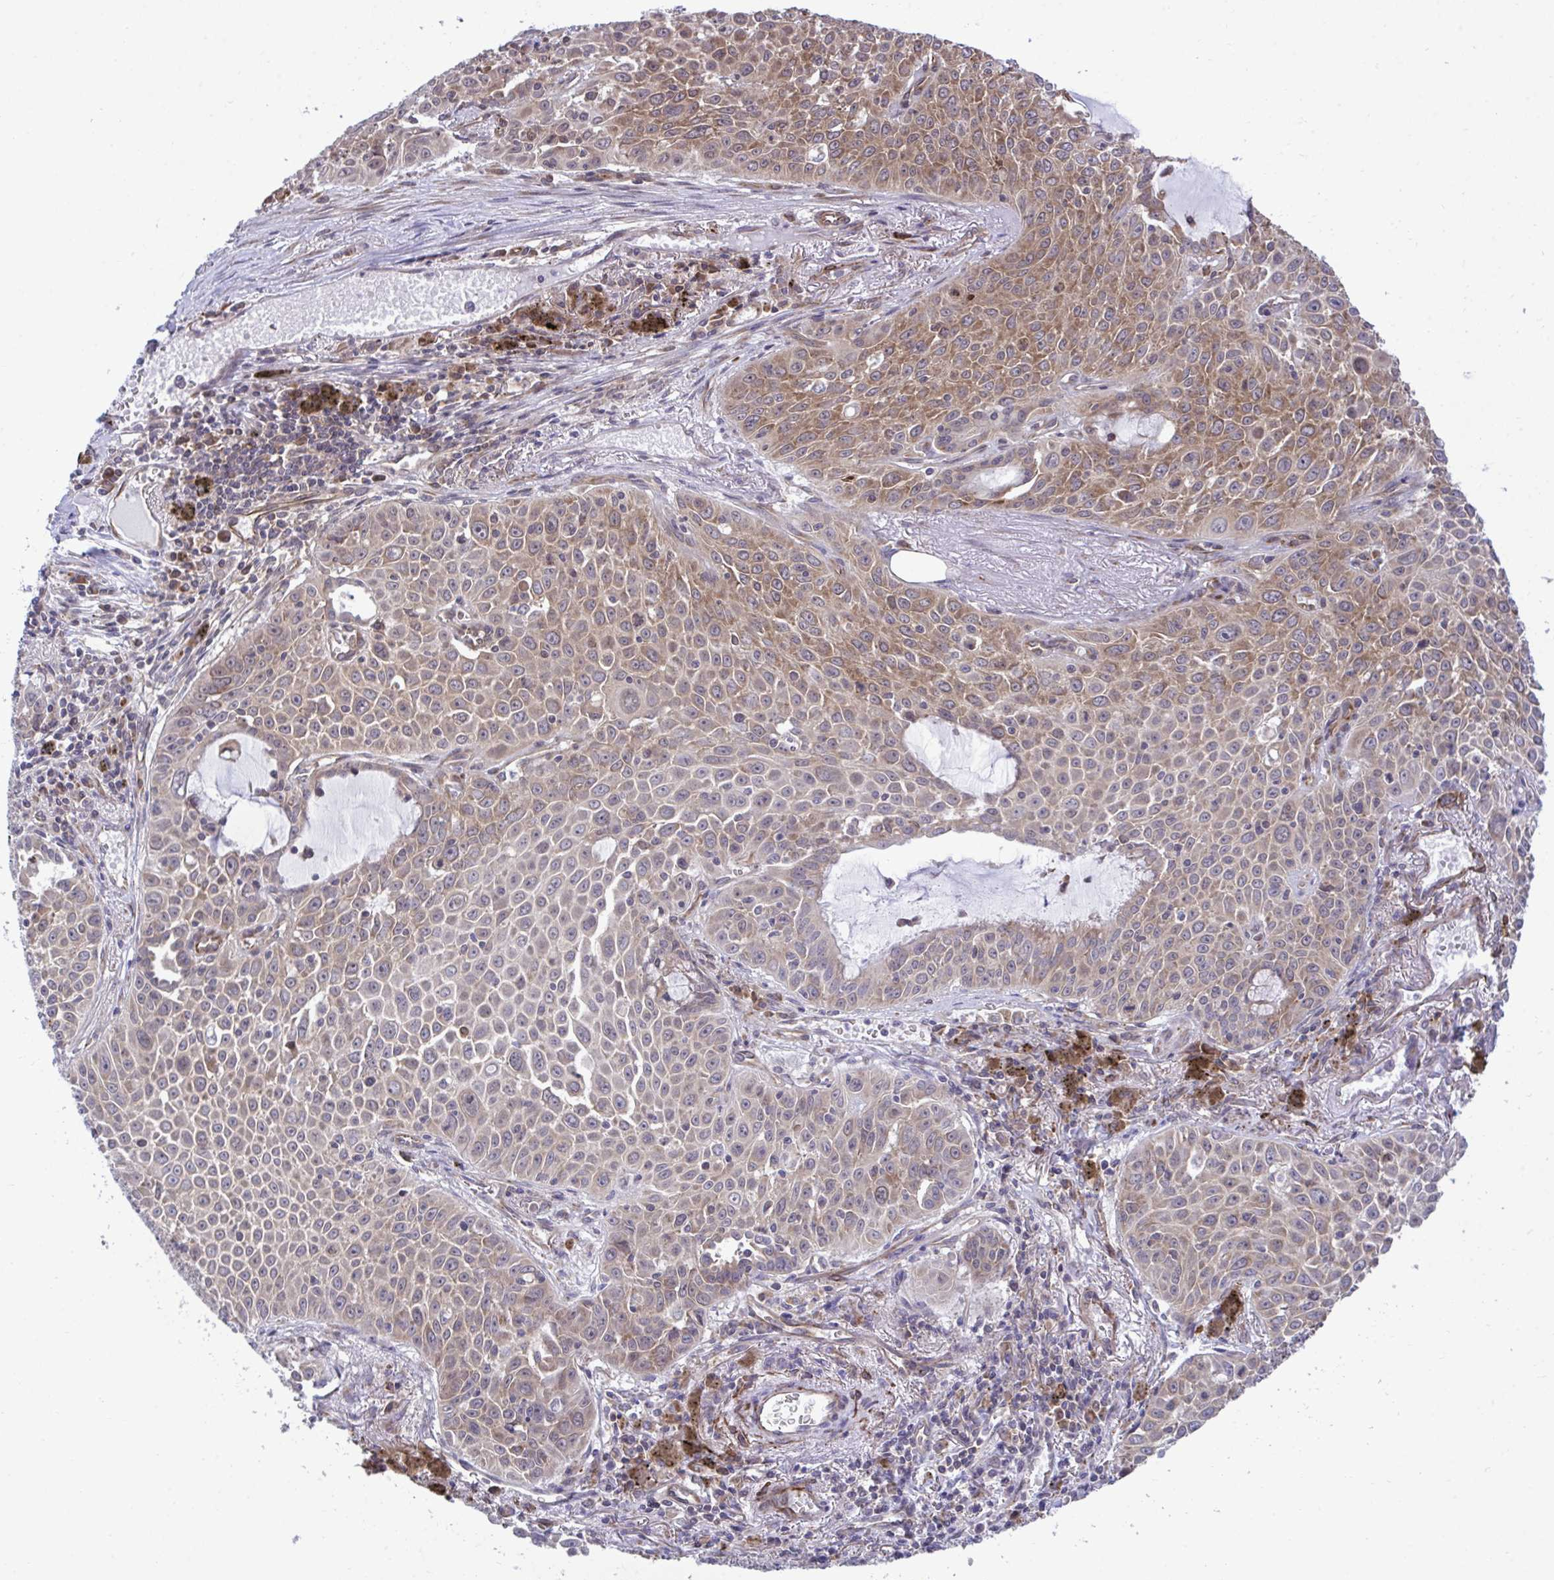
{"staining": {"intensity": "moderate", "quantity": "25%-75%", "location": "cytoplasmic/membranous"}, "tissue": "lung cancer", "cell_type": "Tumor cells", "image_type": "cancer", "snomed": [{"axis": "morphology", "description": "Squamous cell carcinoma, NOS"}, {"axis": "morphology", "description": "Squamous cell carcinoma, metastatic, NOS"}, {"axis": "topography", "description": "Lymph node"}, {"axis": "topography", "description": "Lung"}], "caption": "Immunohistochemical staining of lung cancer displays medium levels of moderate cytoplasmic/membranous positivity in about 25%-75% of tumor cells.", "gene": "RPS15", "patient": {"sex": "female", "age": 62}}